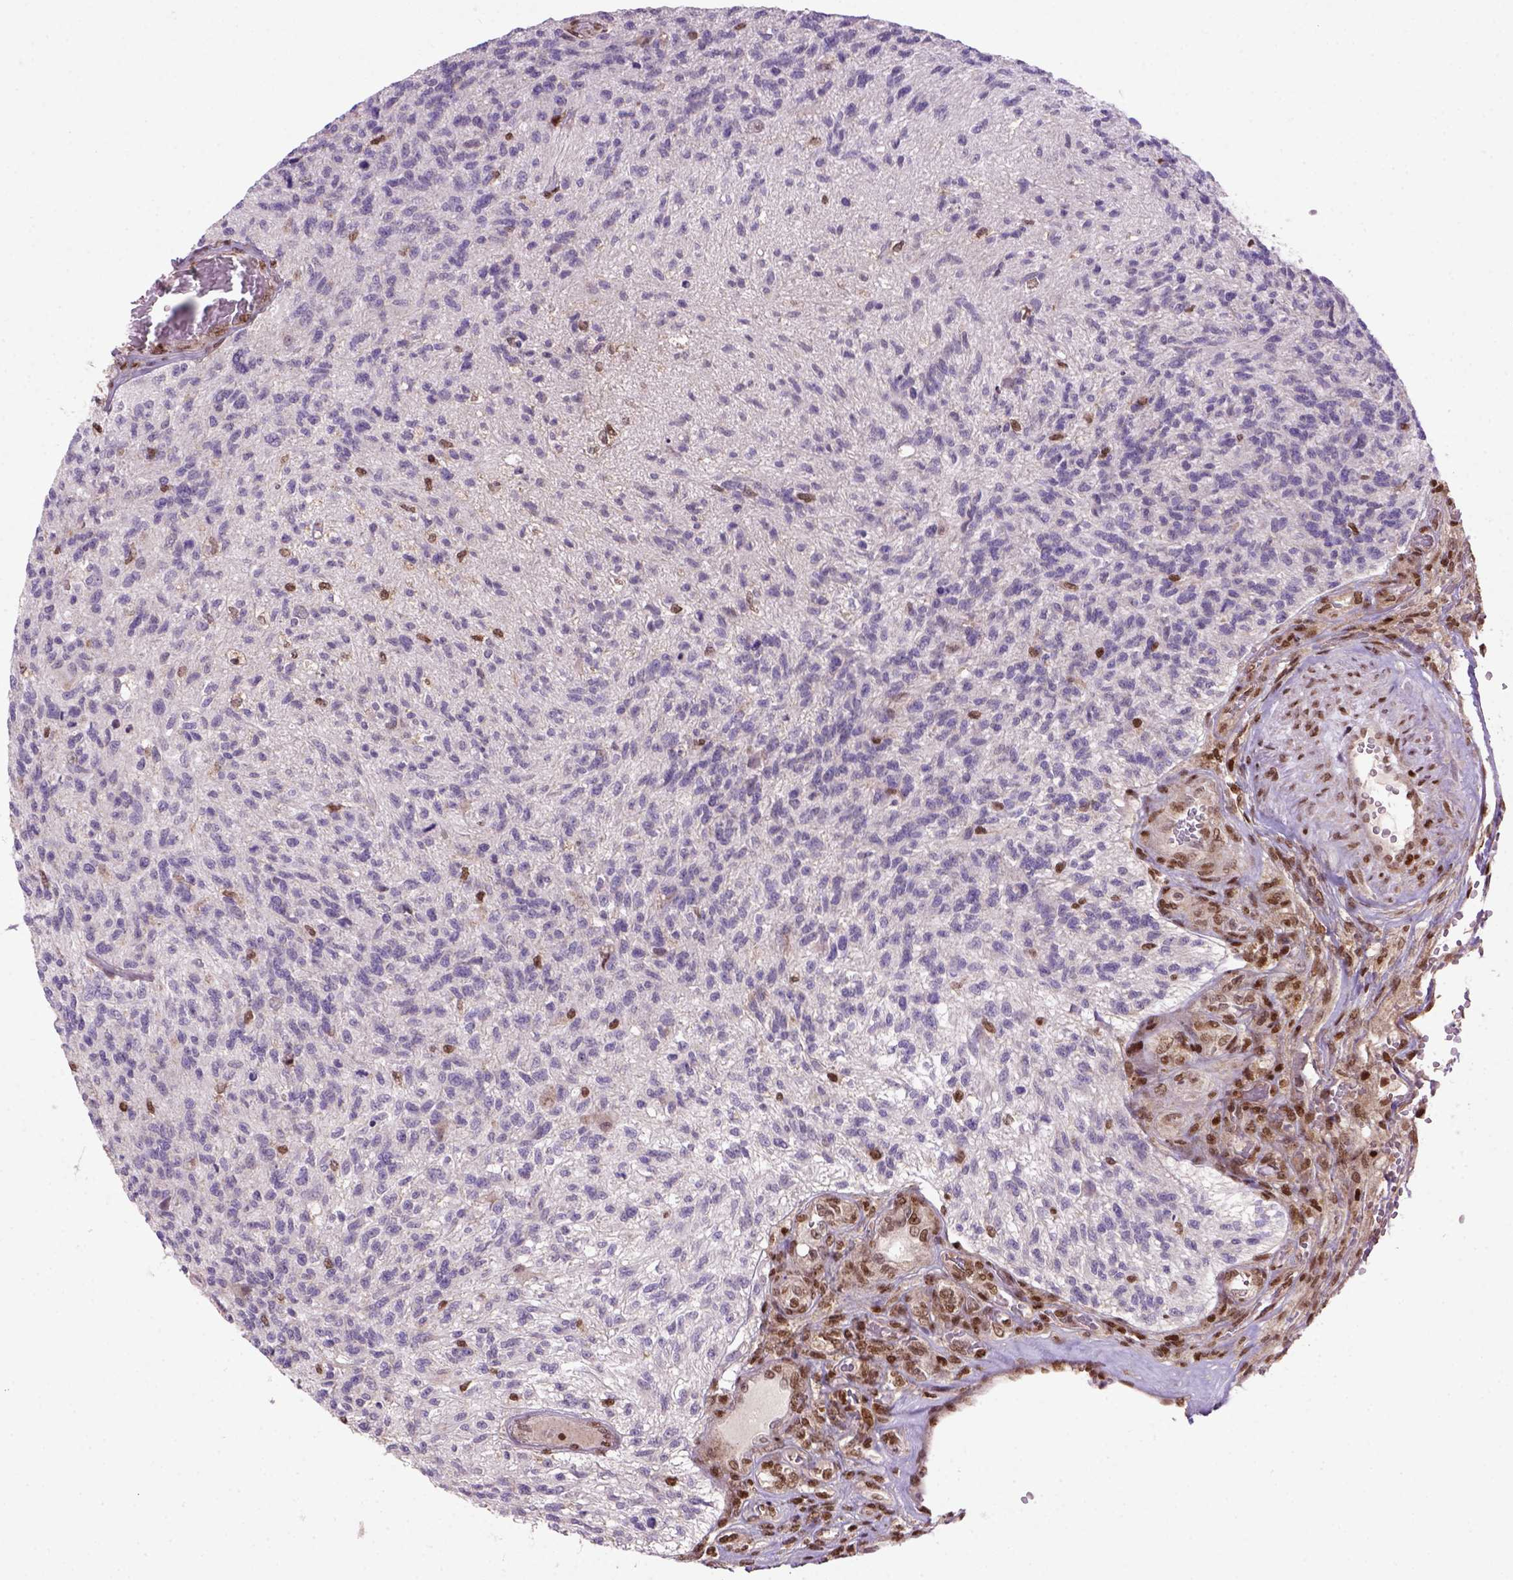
{"staining": {"intensity": "negative", "quantity": "none", "location": "none"}, "tissue": "glioma", "cell_type": "Tumor cells", "image_type": "cancer", "snomed": [{"axis": "morphology", "description": "Glioma, malignant, High grade"}, {"axis": "topography", "description": "Brain"}], "caption": "This is an immunohistochemistry (IHC) histopathology image of human malignant glioma (high-grade). There is no expression in tumor cells.", "gene": "MGMT", "patient": {"sex": "male", "age": 56}}